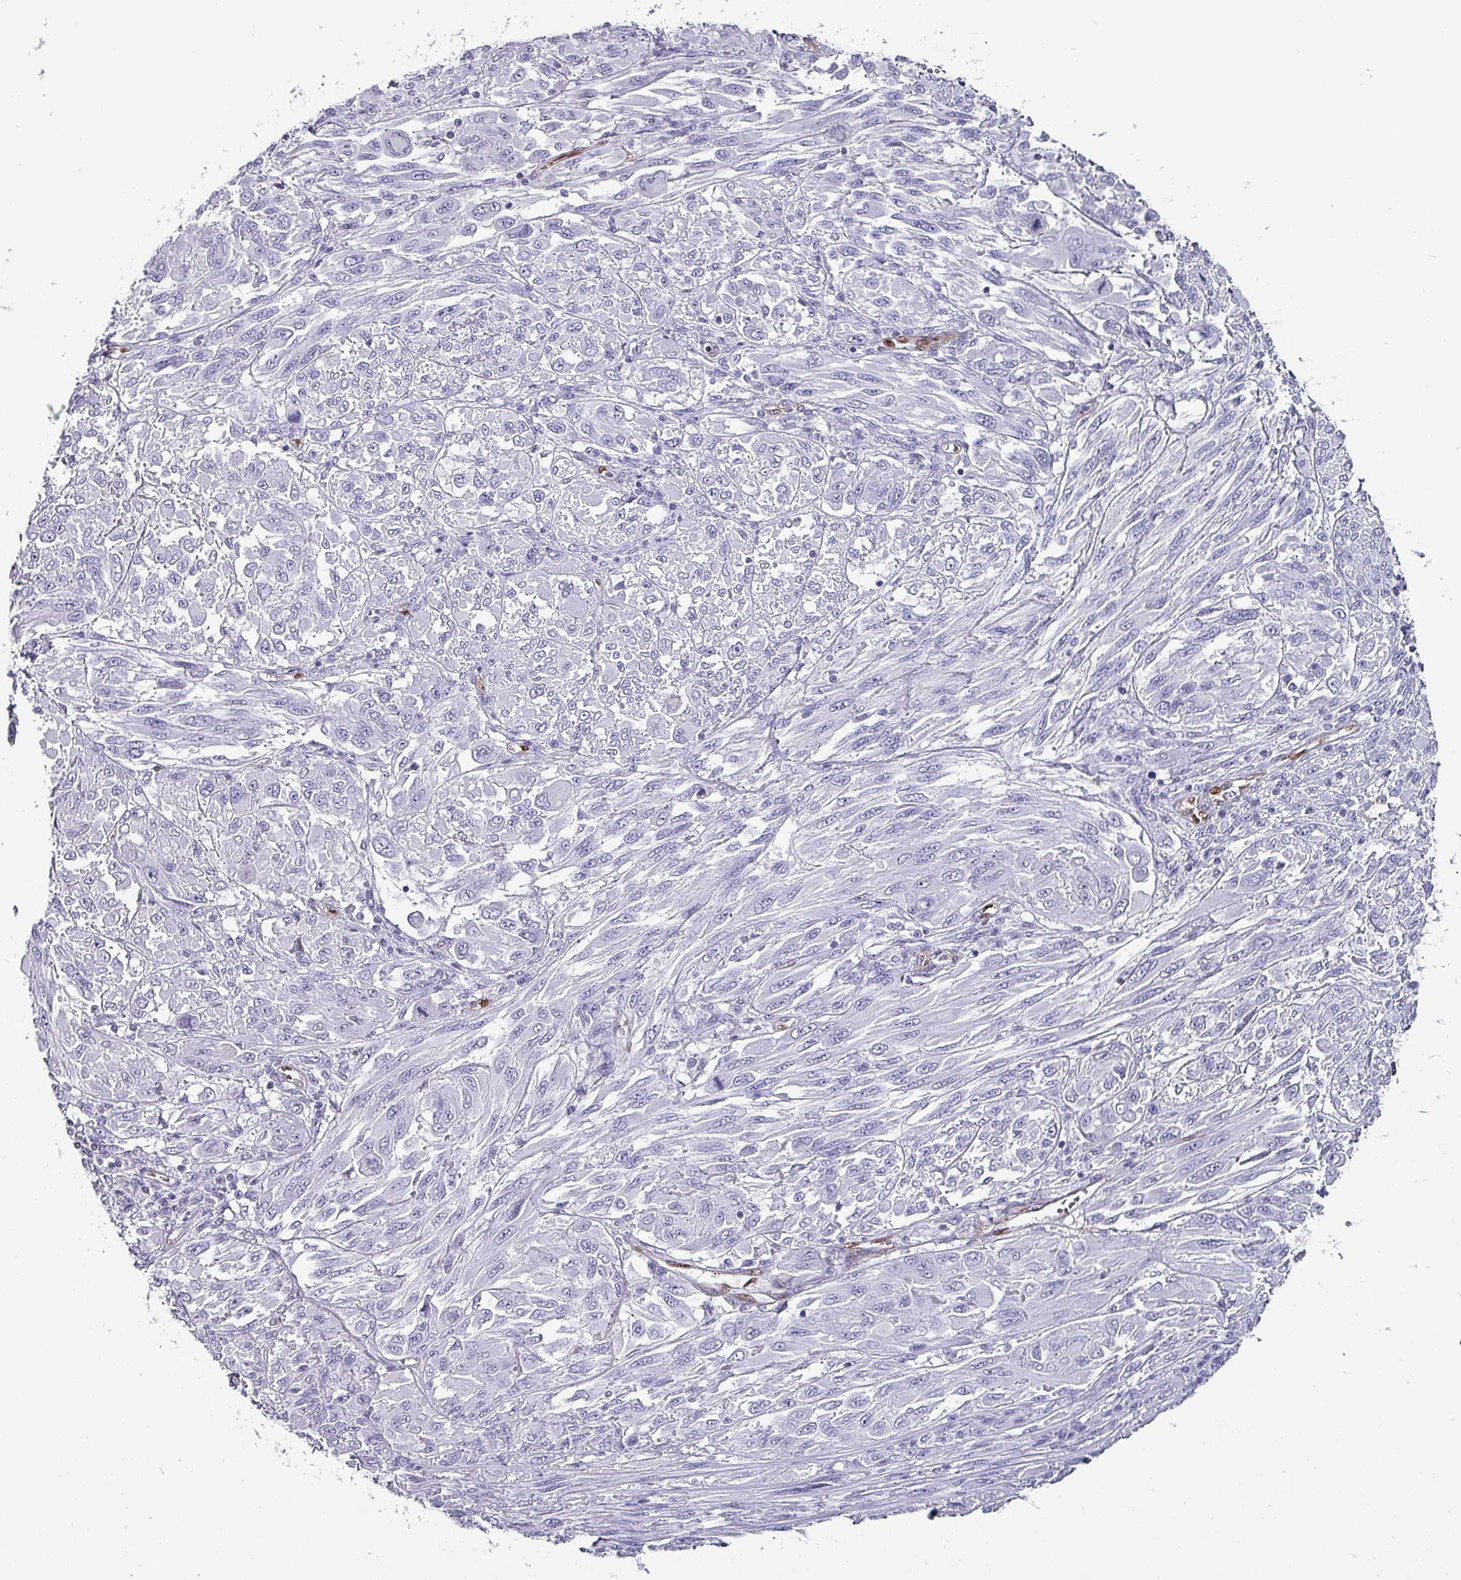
{"staining": {"intensity": "negative", "quantity": "none", "location": "none"}, "tissue": "melanoma", "cell_type": "Tumor cells", "image_type": "cancer", "snomed": [{"axis": "morphology", "description": "Malignant melanoma, NOS"}, {"axis": "topography", "description": "Skin"}], "caption": "High power microscopy histopathology image of an IHC micrograph of melanoma, revealing no significant positivity in tumor cells. The staining is performed using DAB (3,3'-diaminobenzidine) brown chromogen with nuclei counter-stained in using hematoxylin.", "gene": "ZNF816-ZNF321P", "patient": {"sex": "female", "age": 91}}